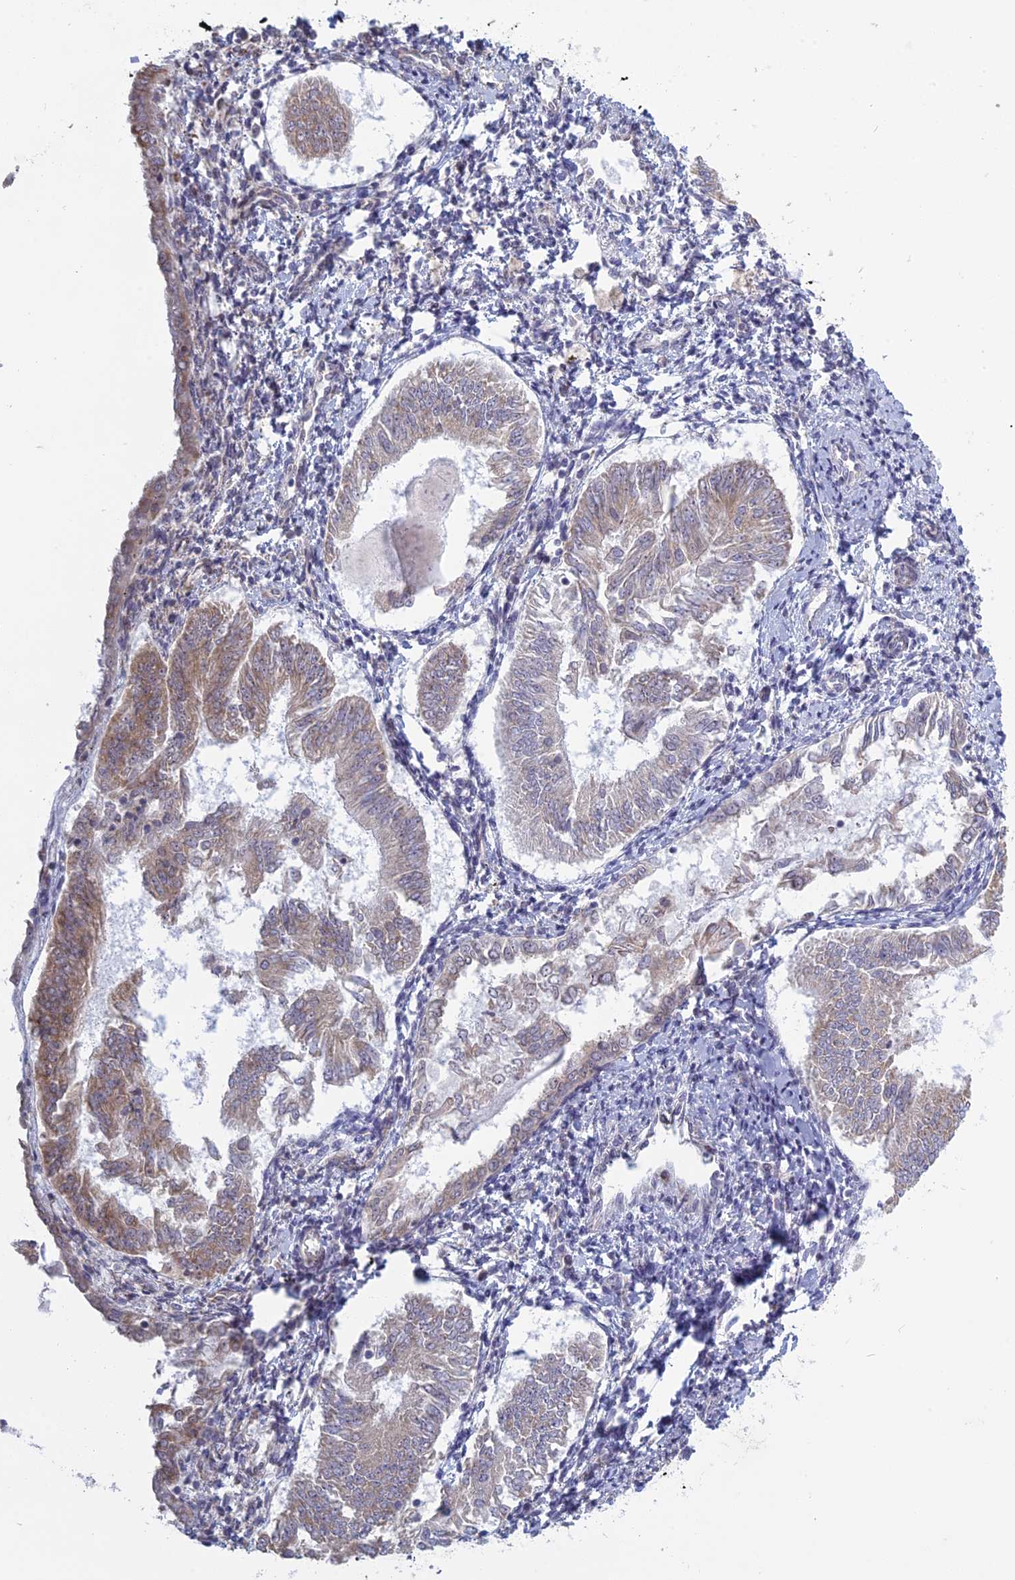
{"staining": {"intensity": "weak", "quantity": "25%-75%", "location": "cytoplasmic/membranous"}, "tissue": "endometrial cancer", "cell_type": "Tumor cells", "image_type": "cancer", "snomed": [{"axis": "morphology", "description": "Adenocarcinoma, NOS"}, {"axis": "topography", "description": "Endometrium"}], "caption": "An image of endometrial cancer stained for a protein demonstrates weak cytoplasmic/membranous brown staining in tumor cells.", "gene": "RPS19BP1", "patient": {"sex": "female", "age": 58}}